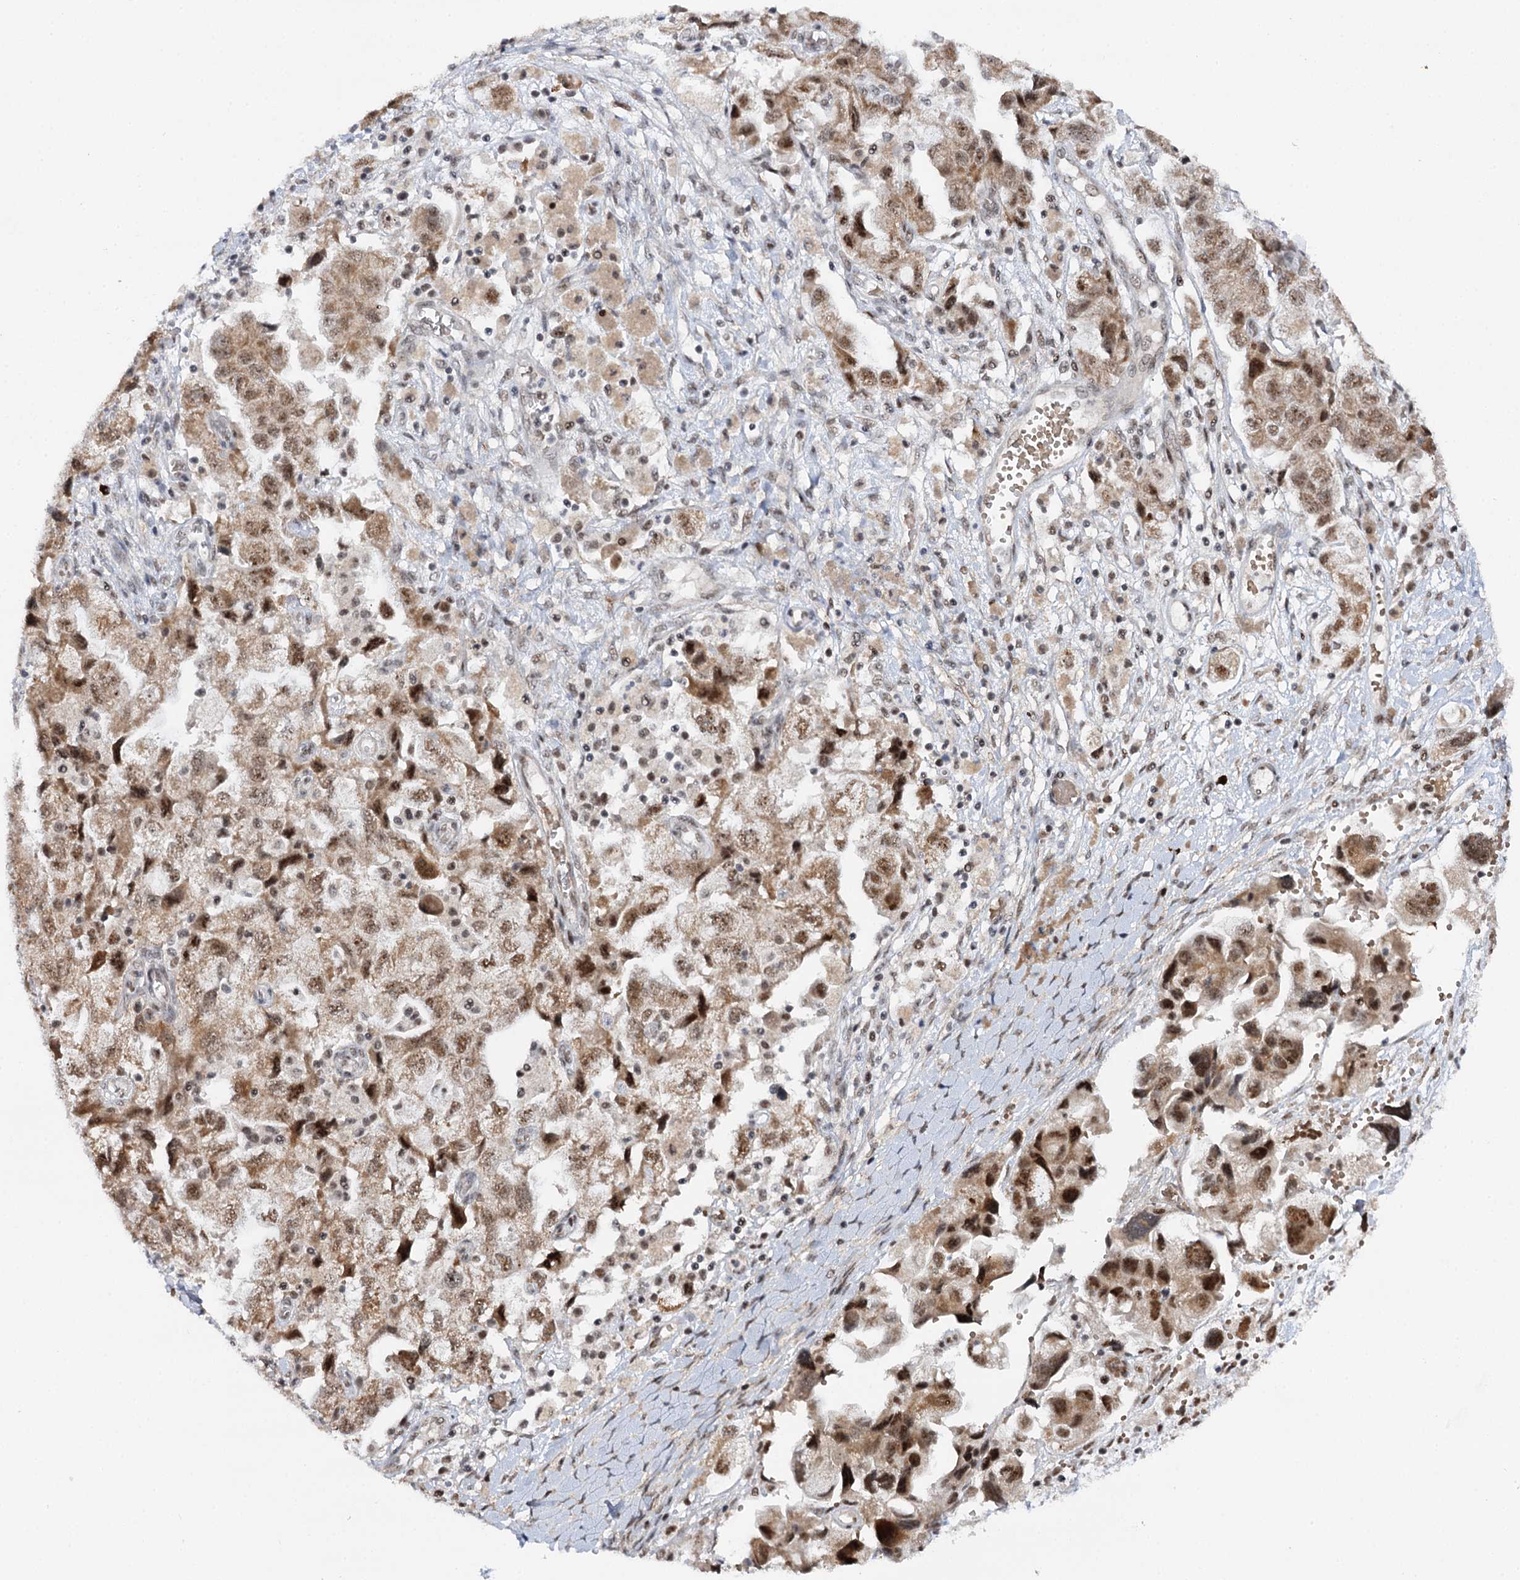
{"staining": {"intensity": "moderate", "quantity": ">75%", "location": "cytoplasmic/membranous,nuclear"}, "tissue": "ovarian cancer", "cell_type": "Tumor cells", "image_type": "cancer", "snomed": [{"axis": "morphology", "description": "Carcinoma, NOS"}, {"axis": "morphology", "description": "Cystadenocarcinoma, serous, NOS"}, {"axis": "topography", "description": "Ovary"}], "caption": "Immunohistochemistry (IHC) photomicrograph of neoplastic tissue: carcinoma (ovarian) stained using immunohistochemistry reveals medium levels of moderate protein expression localized specifically in the cytoplasmic/membranous and nuclear of tumor cells, appearing as a cytoplasmic/membranous and nuclear brown color.", "gene": "BUD13", "patient": {"sex": "female", "age": 69}}